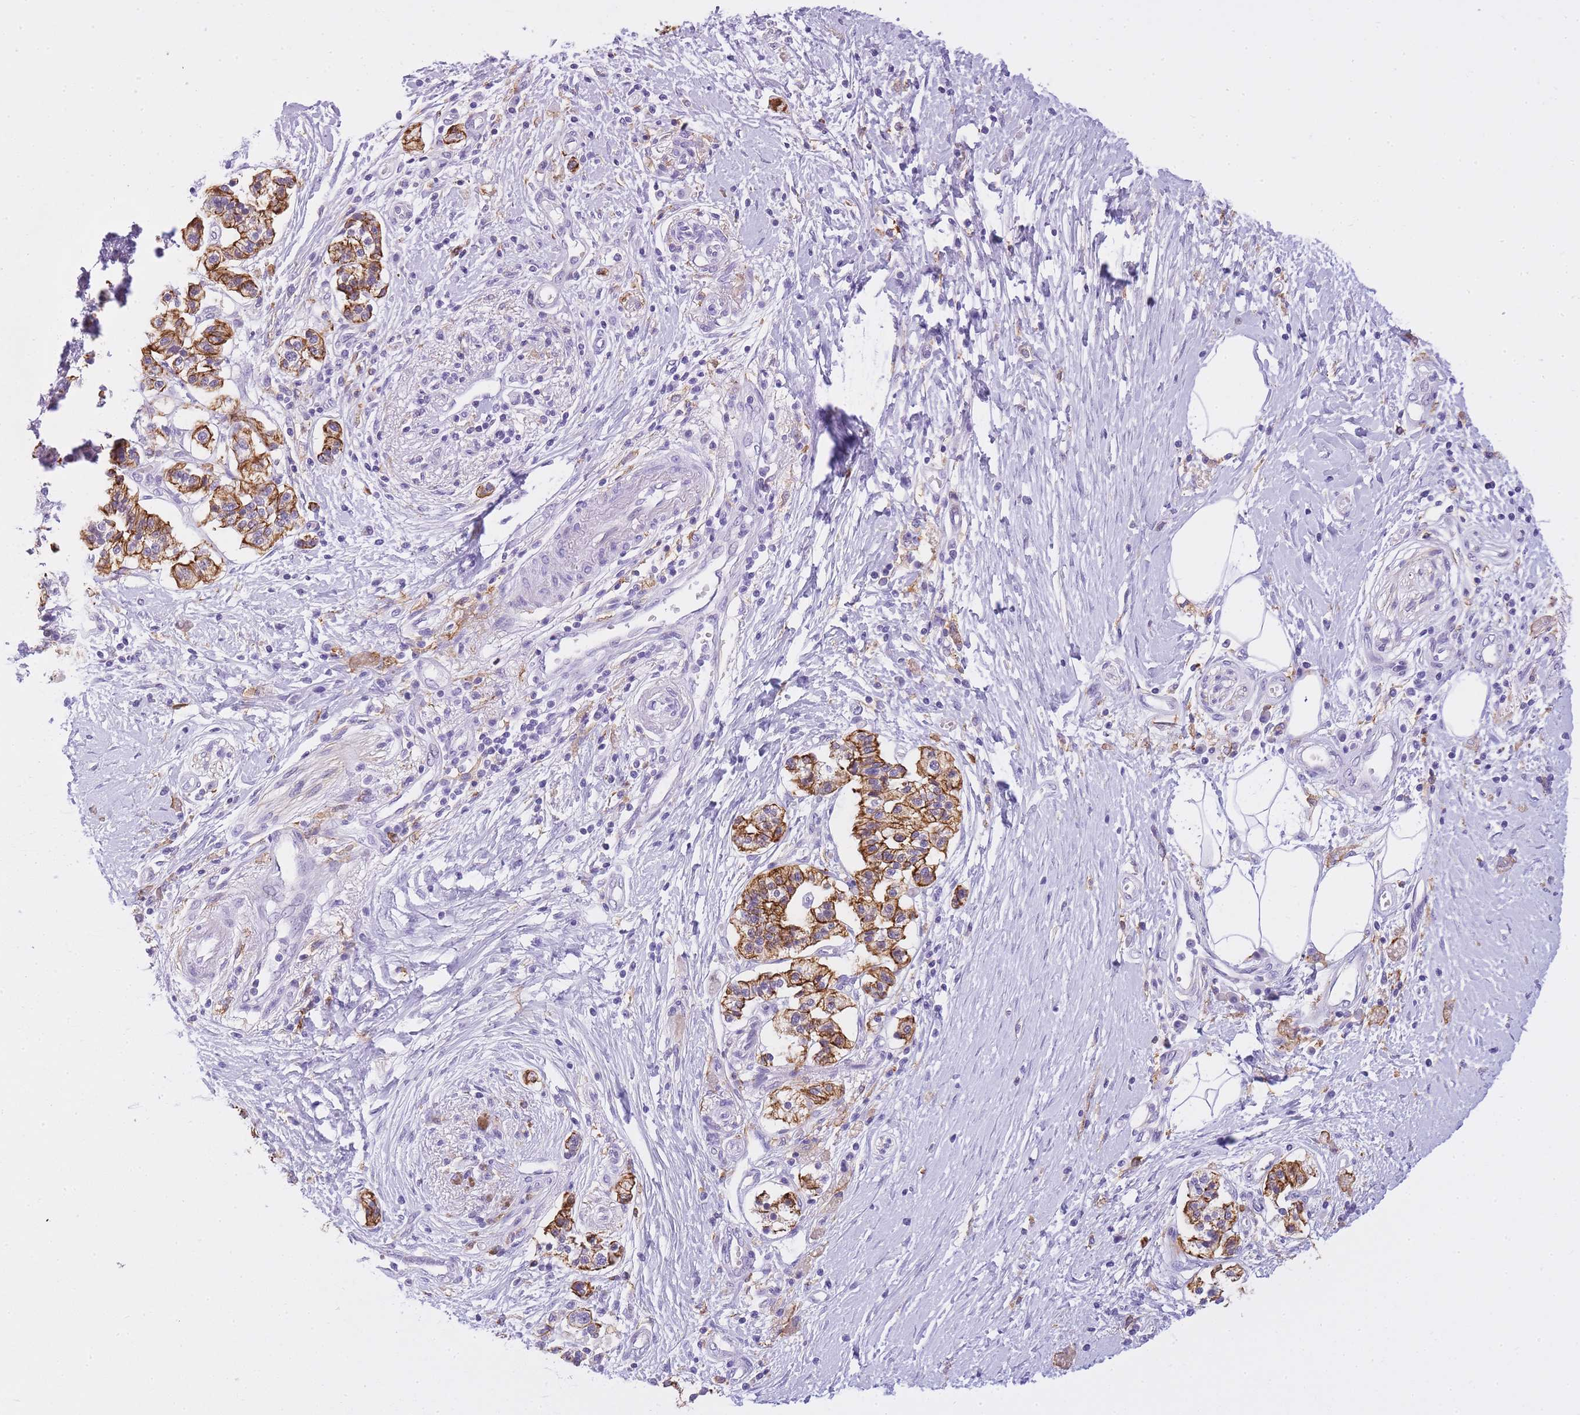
{"staining": {"intensity": "strong", "quantity": ">75%", "location": "cytoplasmic/membranous"}, "tissue": "pancreatic cancer", "cell_type": "Tumor cells", "image_type": "cancer", "snomed": [{"axis": "morphology", "description": "Adenocarcinoma, NOS"}, {"axis": "topography", "description": "Pancreas"}], "caption": "Protein analysis of adenocarcinoma (pancreatic) tissue reveals strong cytoplasmic/membranous expression in about >75% of tumor cells.", "gene": "RADX", "patient": {"sex": "male", "age": 68}}